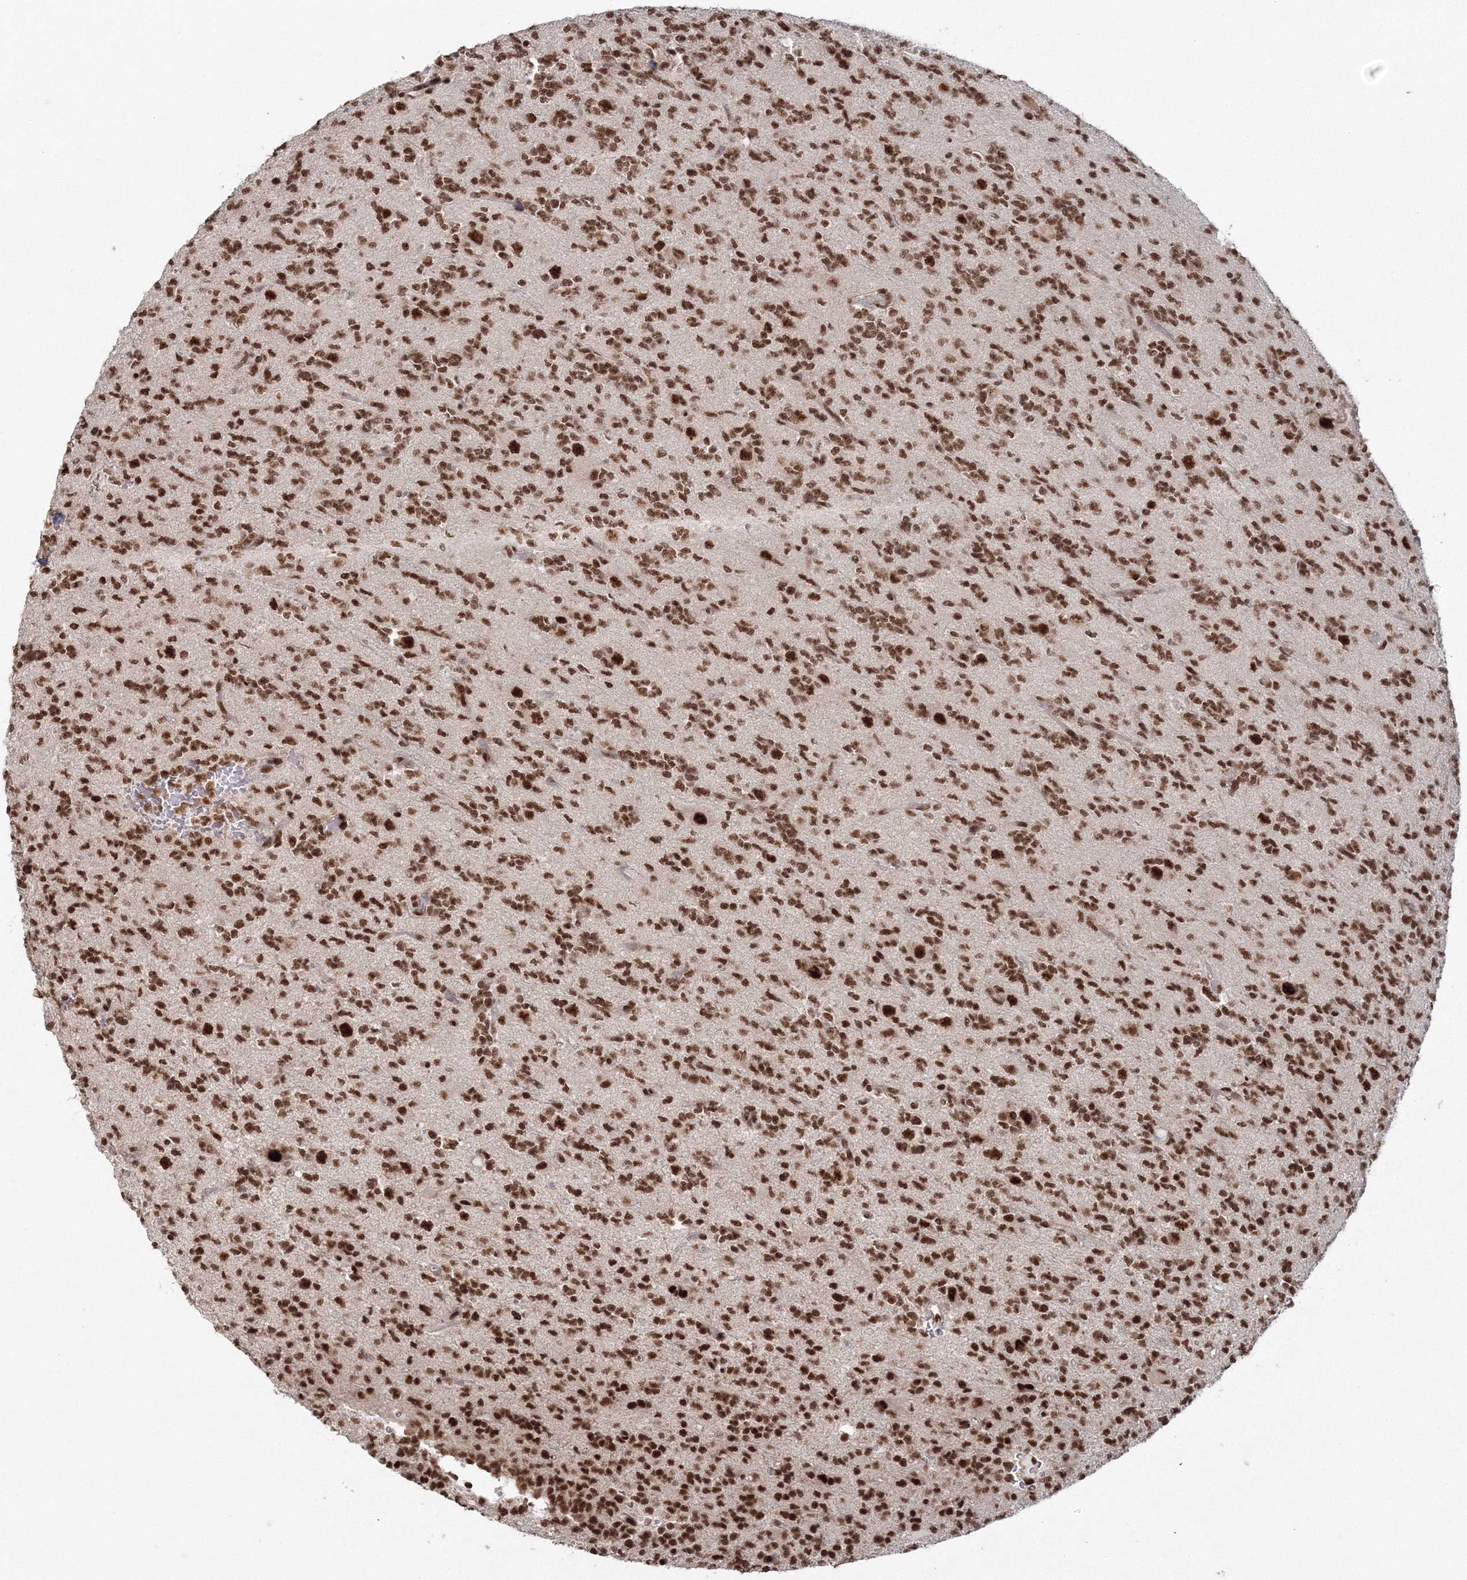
{"staining": {"intensity": "strong", "quantity": ">75%", "location": "nuclear"}, "tissue": "glioma", "cell_type": "Tumor cells", "image_type": "cancer", "snomed": [{"axis": "morphology", "description": "Glioma, malignant, High grade"}, {"axis": "topography", "description": "Brain"}], "caption": "Glioma tissue demonstrates strong nuclear positivity in about >75% of tumor cells, visualized by immunohistochemistry. Using DAB (3,3'-diaminobenzidine) (brown) and hematoxylin (blue) stains, captured at high magnification using brightfield microscopy.", "gene": "KIF20A", "patient": {"sex": "female", "age": 62}}